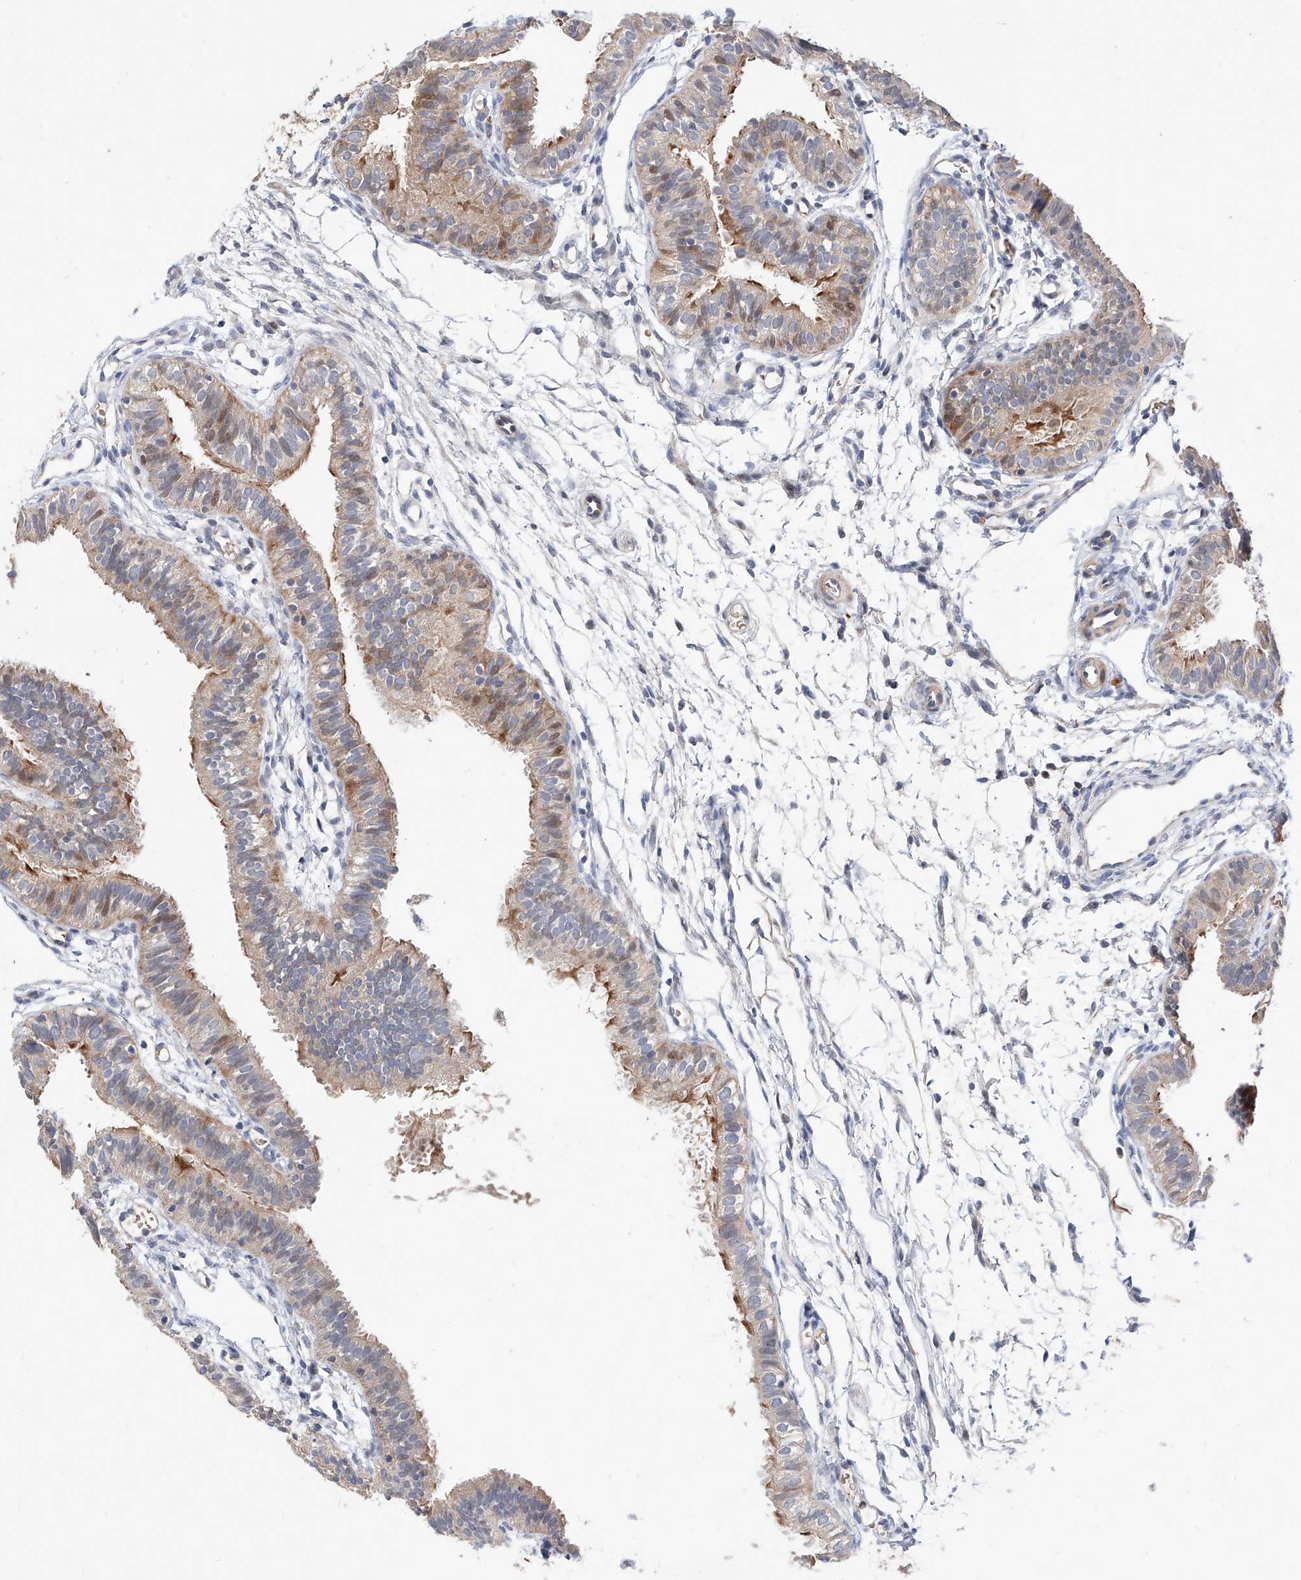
{"staining": {"intensity": "moderate", "quantity": "25%-75%", "location": "cytoplasmic/membranous,nuclear"}, "tissue": "fallopian tube", "cell_type": "Glandular cells", "image_type": "normal", "snomed": [{"axis": "morphology", "description": "Normal tissue, NOS"}, {"axis": "topography", "description": "Fallopian tube"}], "caption": "Unremarkable fallopian tube was stained to show a protein in brown. There is medium levels of moderate cytoplasmic/membranous,nuclear positivity in about 25%-75% of glandular cells.", "gene": "FUCA2", "patient": {"sex": "female", "age": 35}}